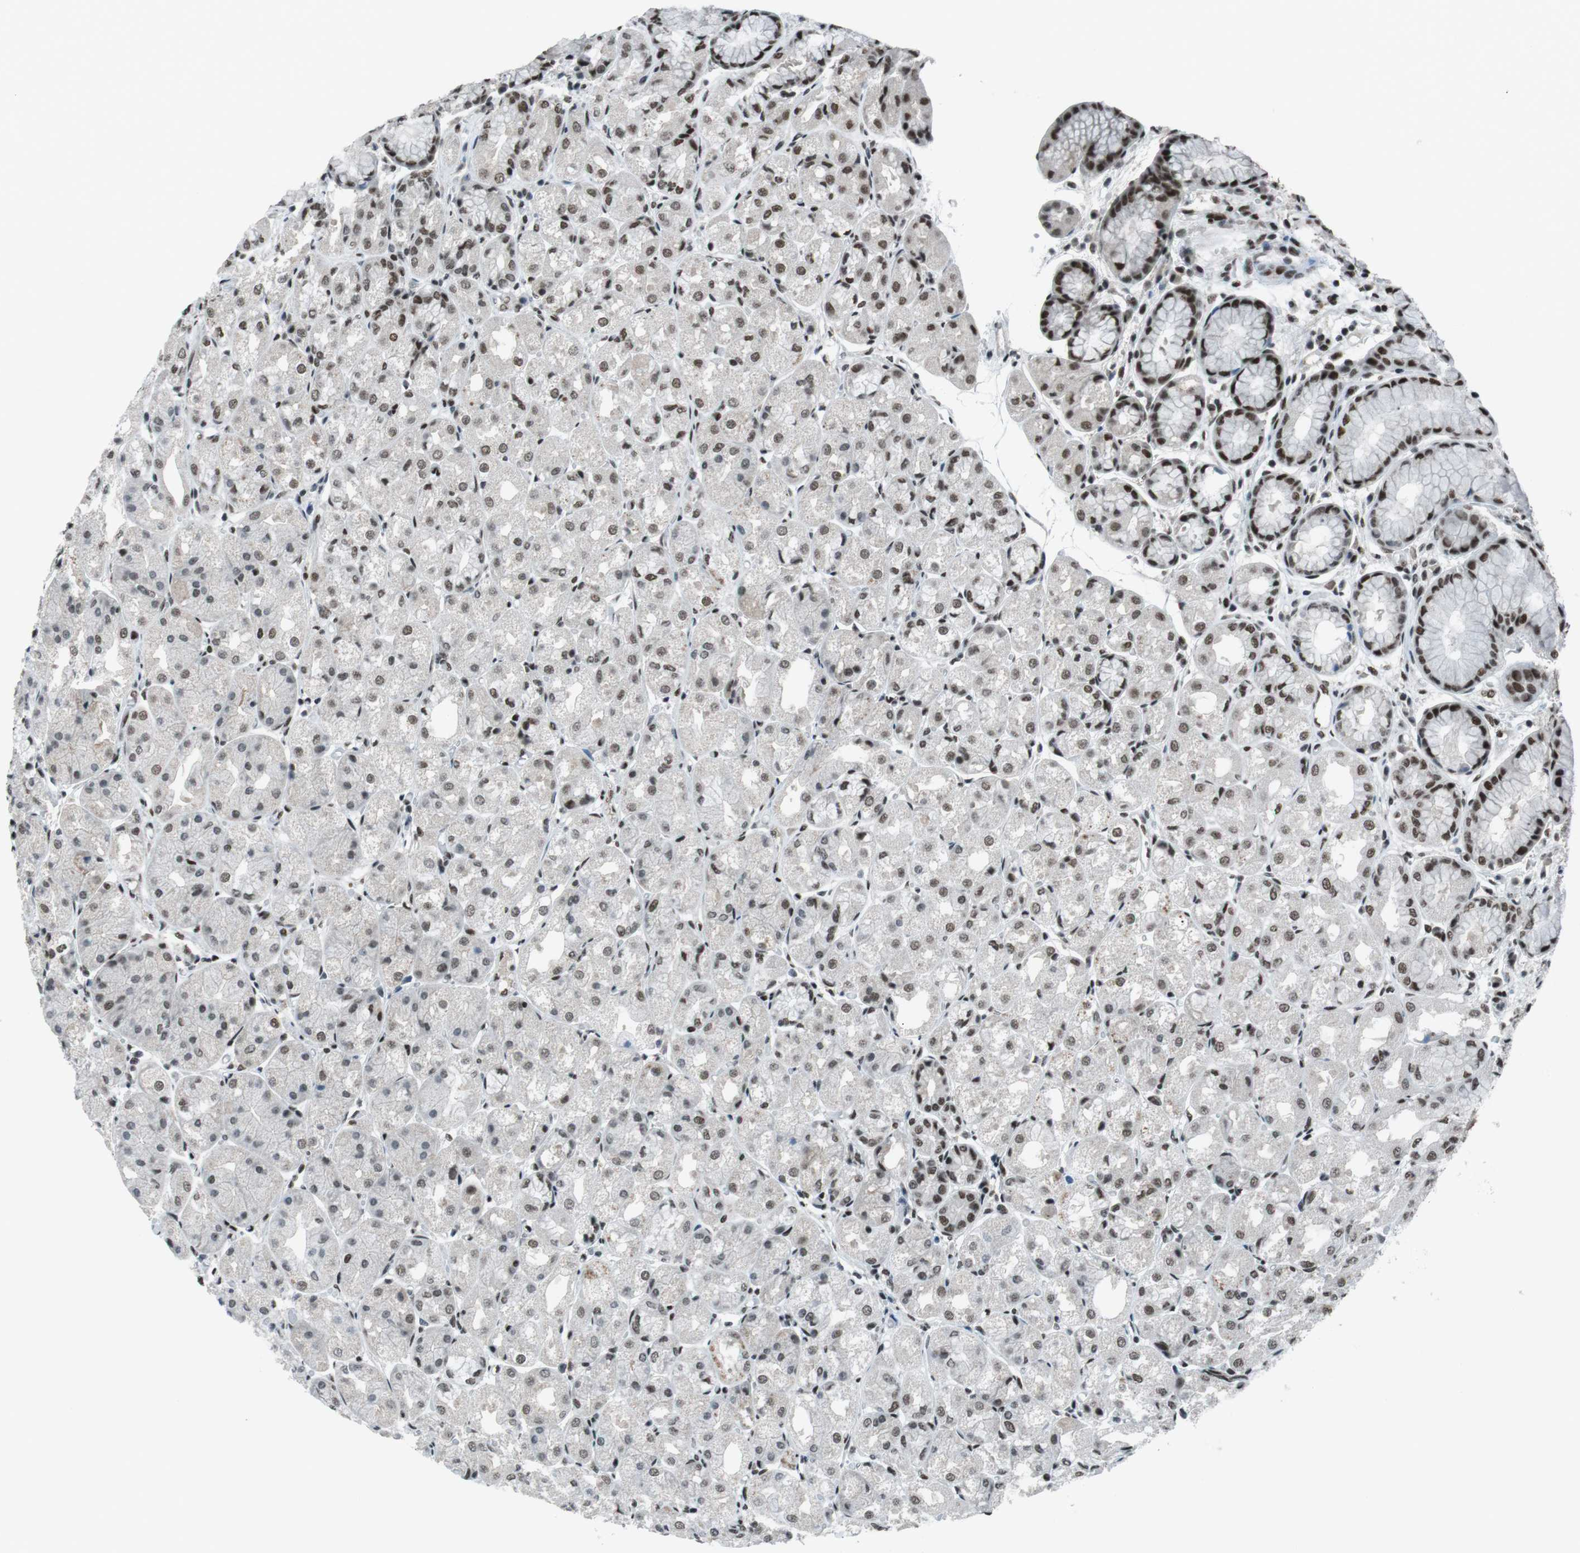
{"staining": {"intensity": "strong", "quantity": "25%-75%", "location": "nuclear"}, "tissue": "stomach", "cell_type": "Glandular cells", "image_type": "normal", "snomed": [{"axis": "morphology", "description": "Normal tissue, NOS"}, {"axis": "topography", "description": "Stomach, upper"}], "caption": "IHC of unremarkable human stomach demonstrates high levels of strong nuclear positivity in about 25%-75% of glandular cells. IHC stains the protein of interest in brown and the nuclei are stained blue.", "gene": "TAF1", "patient": {"sex": "male", "age": 72}}